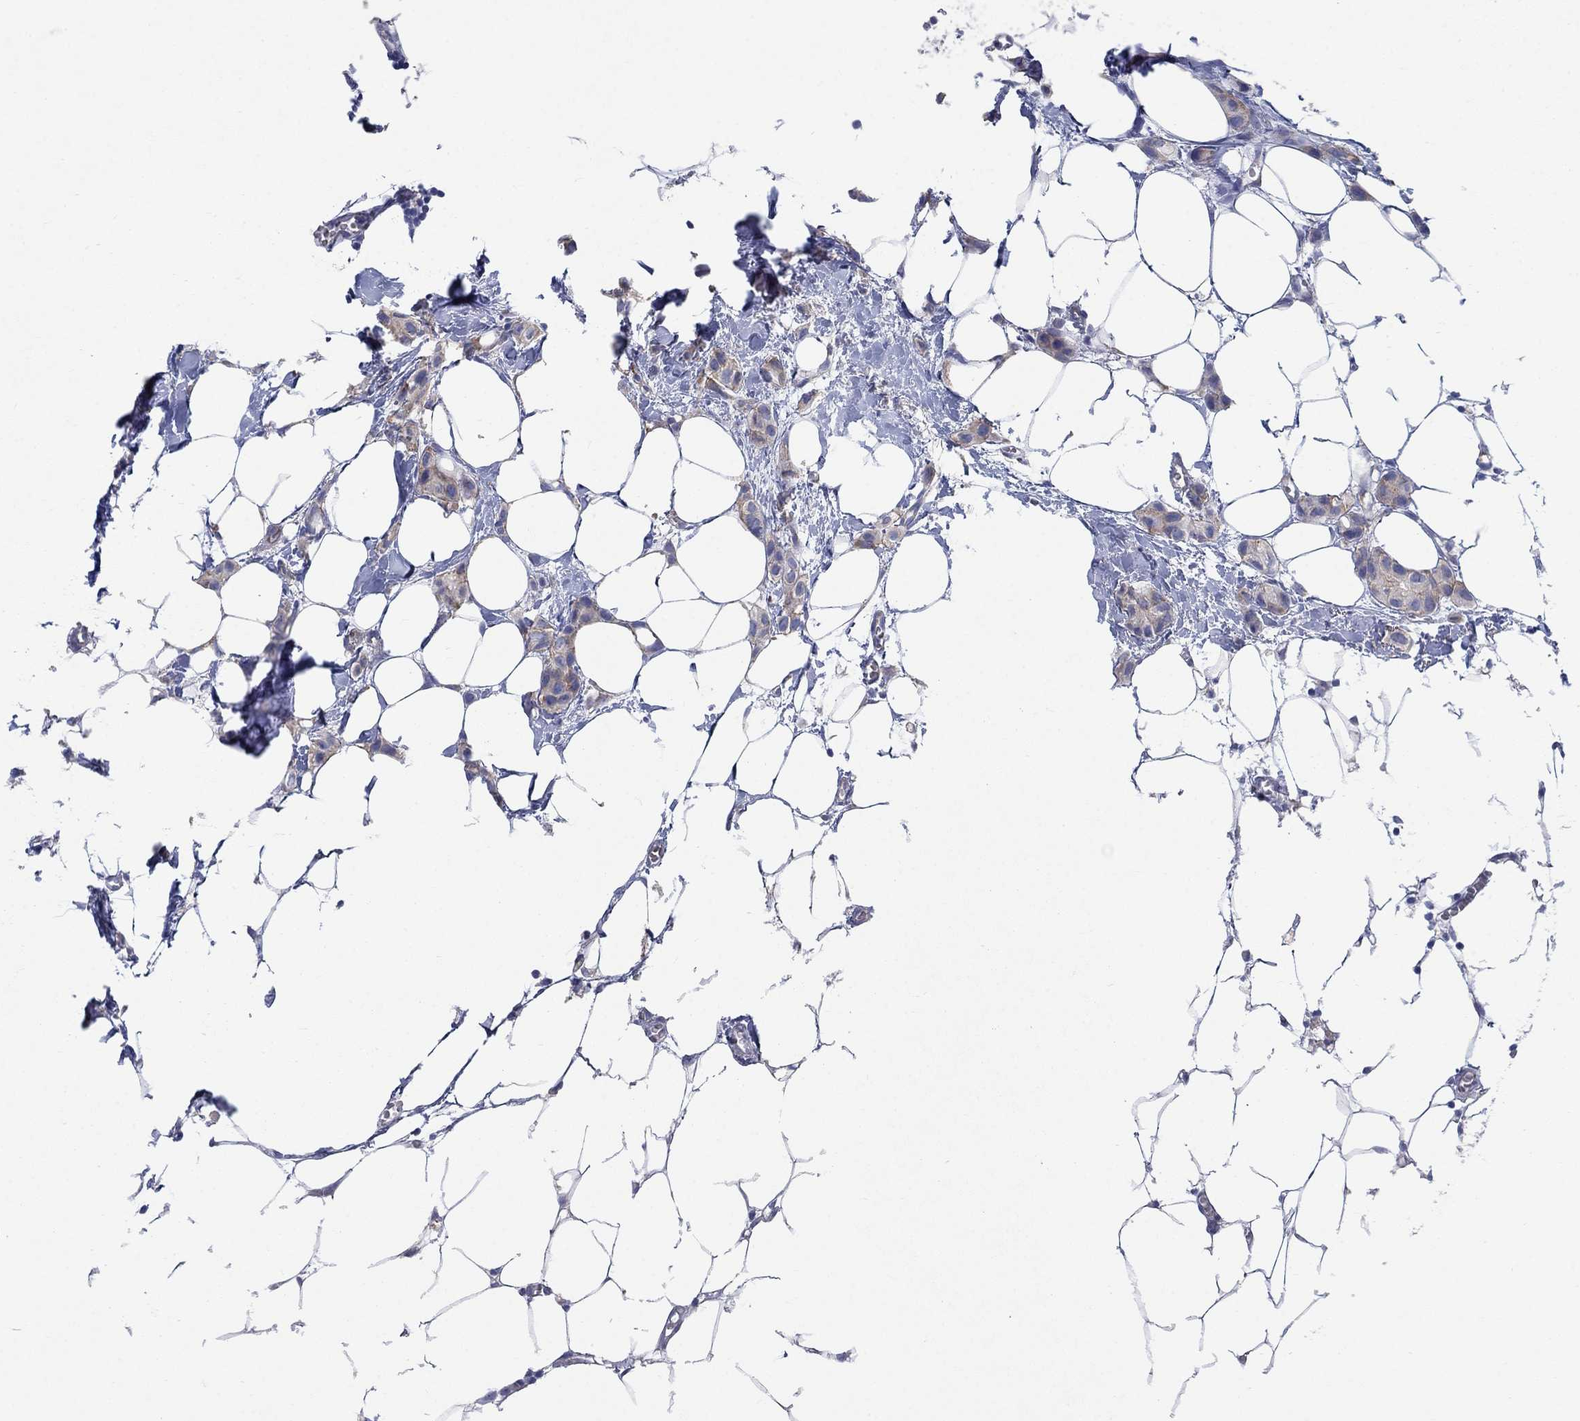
{"staining": {"intensity": "weak", "quantity": ">75%", "location": "cytoplasmic/membranous"}, "tissue": "breast cancer", "cell_type": "Tumor cells", "image_type": "cancer", "snomed": [{"axis": "morphology", "description": "Duct carcinoma"}, {"axis": "topography", "description": "Breast"}], "caption": "This histopathology image demonstrates breast infiltrating ductal carcinoma stained with immunohistochemistry (IHC) to label a protein in brown. The cytoplasmic/membranous of tumor cells show weak positivity for the protein. Nuclei are counter-stained blue.", "gene": "TMEM59", "patient": {"sex": "female", "age": 85}}